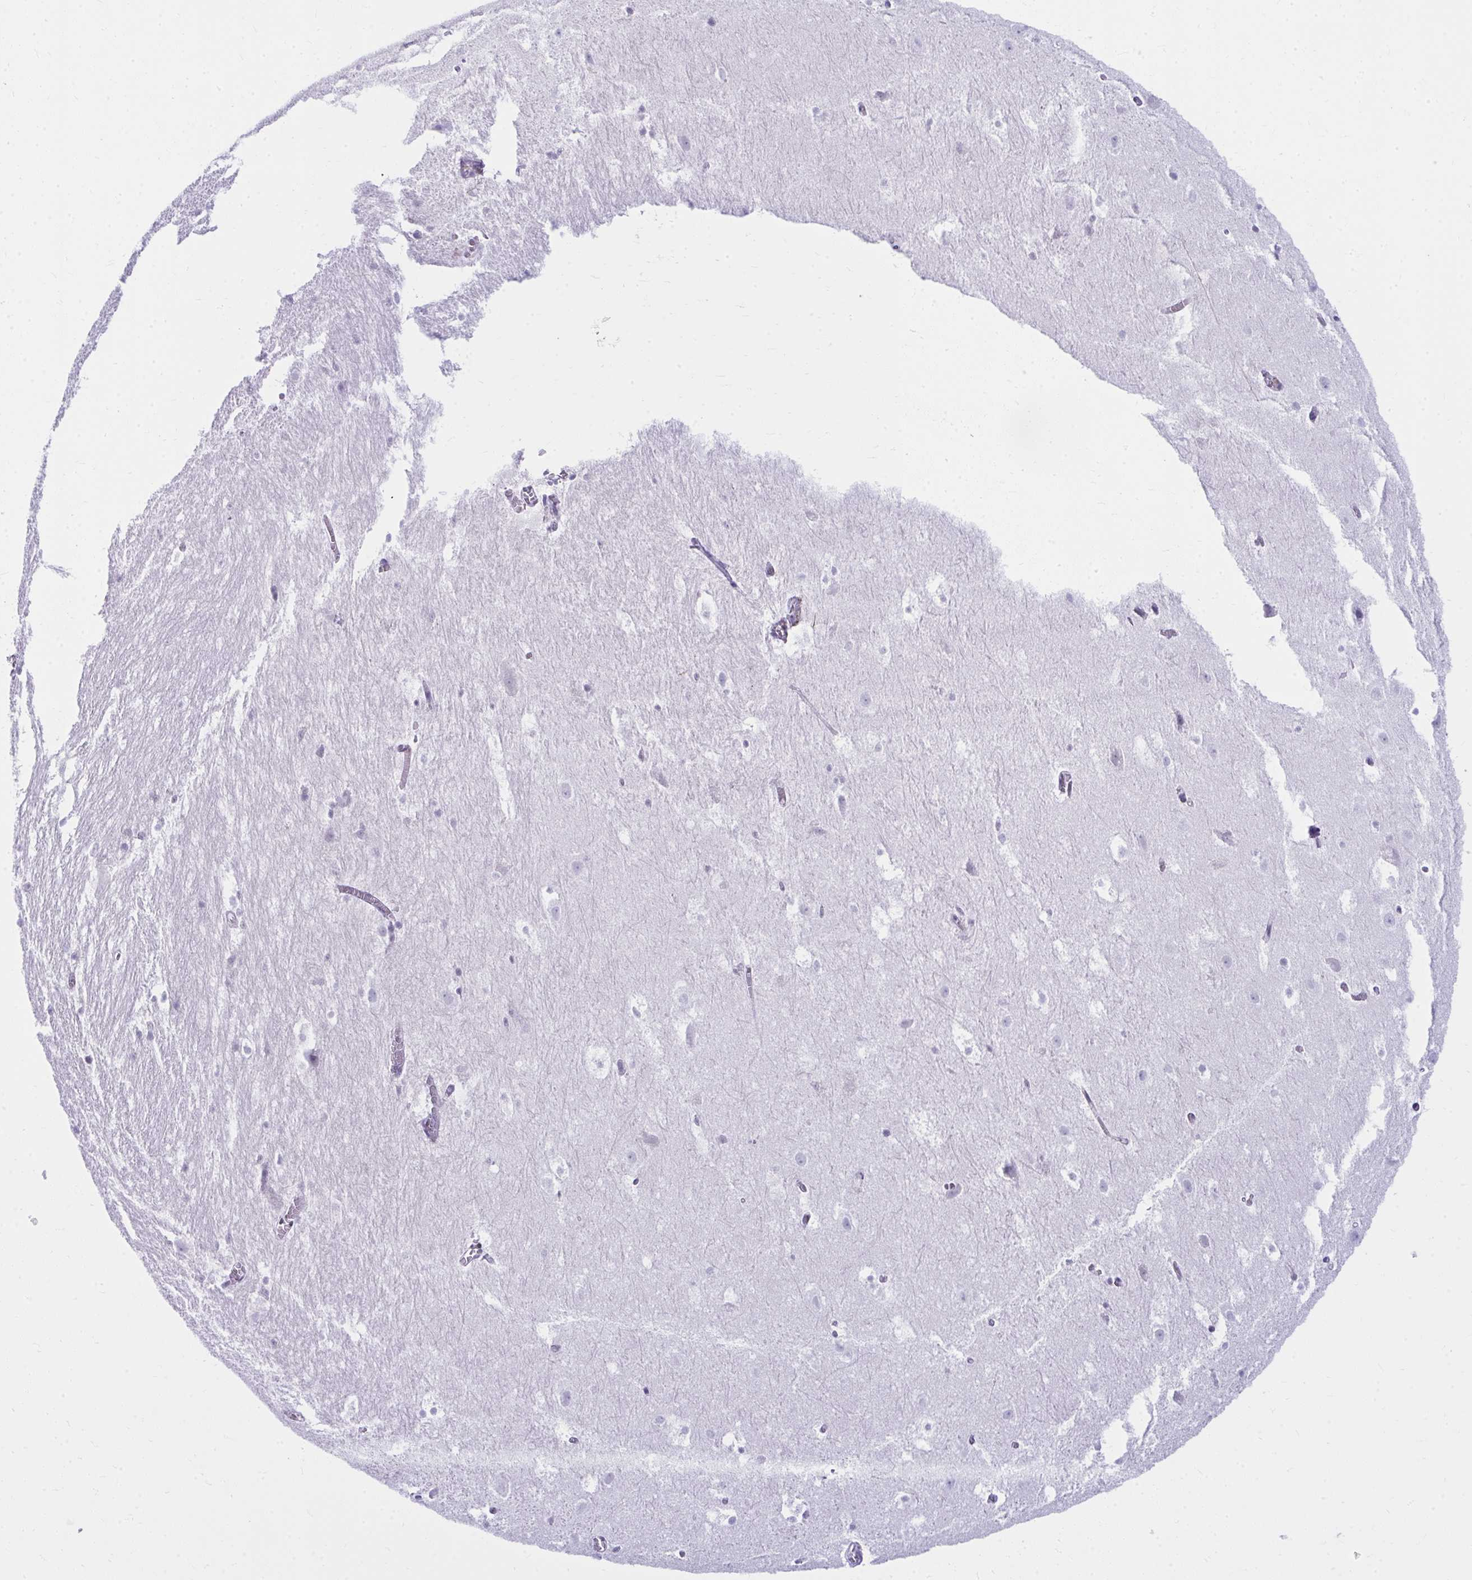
{"staining": {"intensity": "negative", "quantity": "none", "location": "none"}, "tissue": "hippocampus", "cell_type": "Glial cells", "image_type": "normal", "snomed": [{"axis": "morphology", "description": "Normal tissue, NOS"}, {"axis": "topography", "description": "Hippocampus"}], "caption": "Immunohistochemistry (IHC) of unremarkable hippocampus displays no staining in glial cells. Nuclei are stained in blue.", "gene": "OR5F1", "patient": {"sex": "female", "age": 52}}